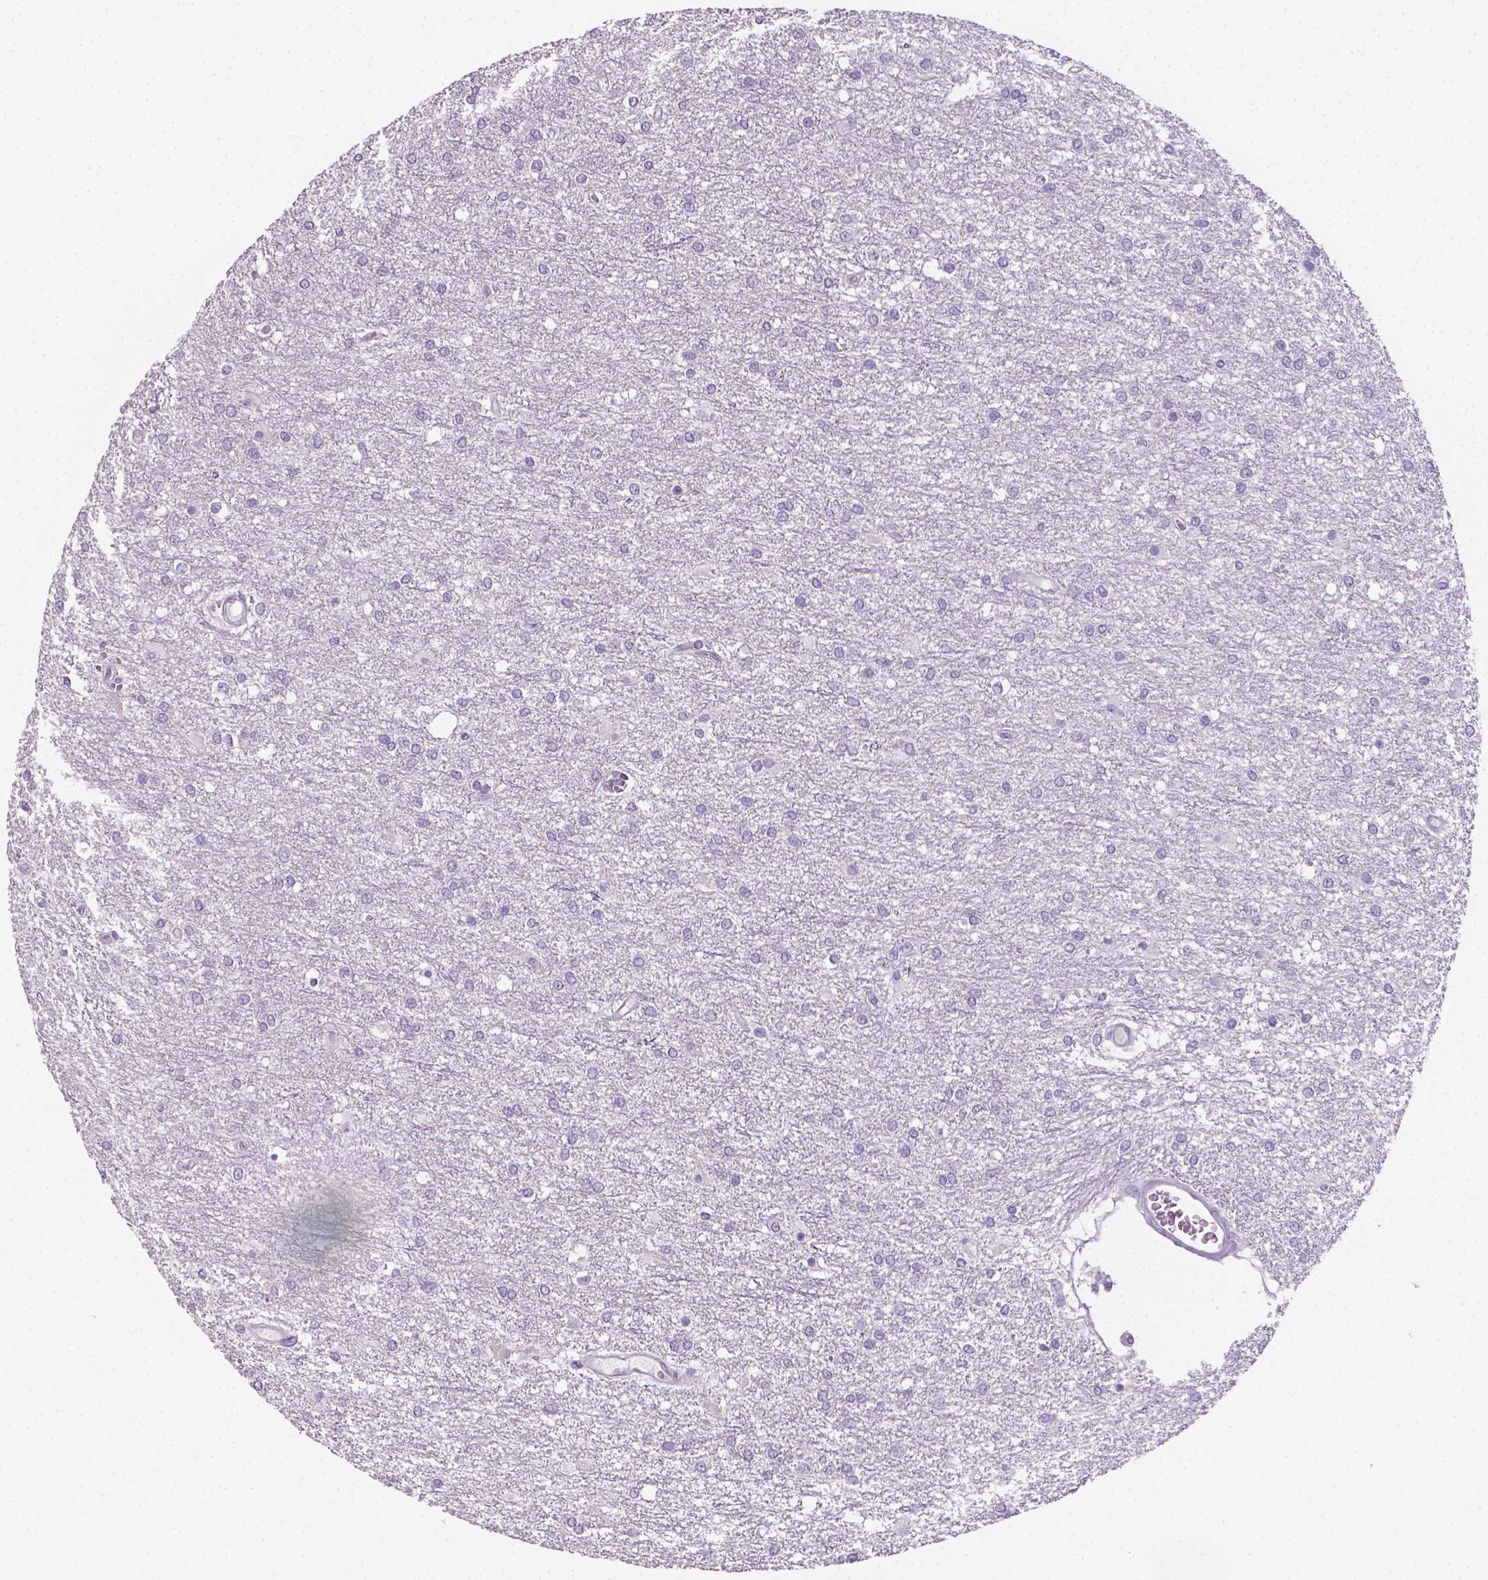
{"staining": {"intensity": "negative", "quantity": "none", "location": "none"}, "tissue": "glioma", "cell_type": "Tumor cells", "image_type": "cancer", "snomed": [{"axis": "morphology", "description": "Glioma, malignant, High grade"}, {"axis": "topography", "description": "Brain"}], "caption": "A photomicrograph of human glioma is negative for staining in tumor cells. (Immunohistochemistry (ihc), brightfield microscopy, high magnification).", "gene": "XPNPEP2", "patient": {"sex": "female", "age": 61}}